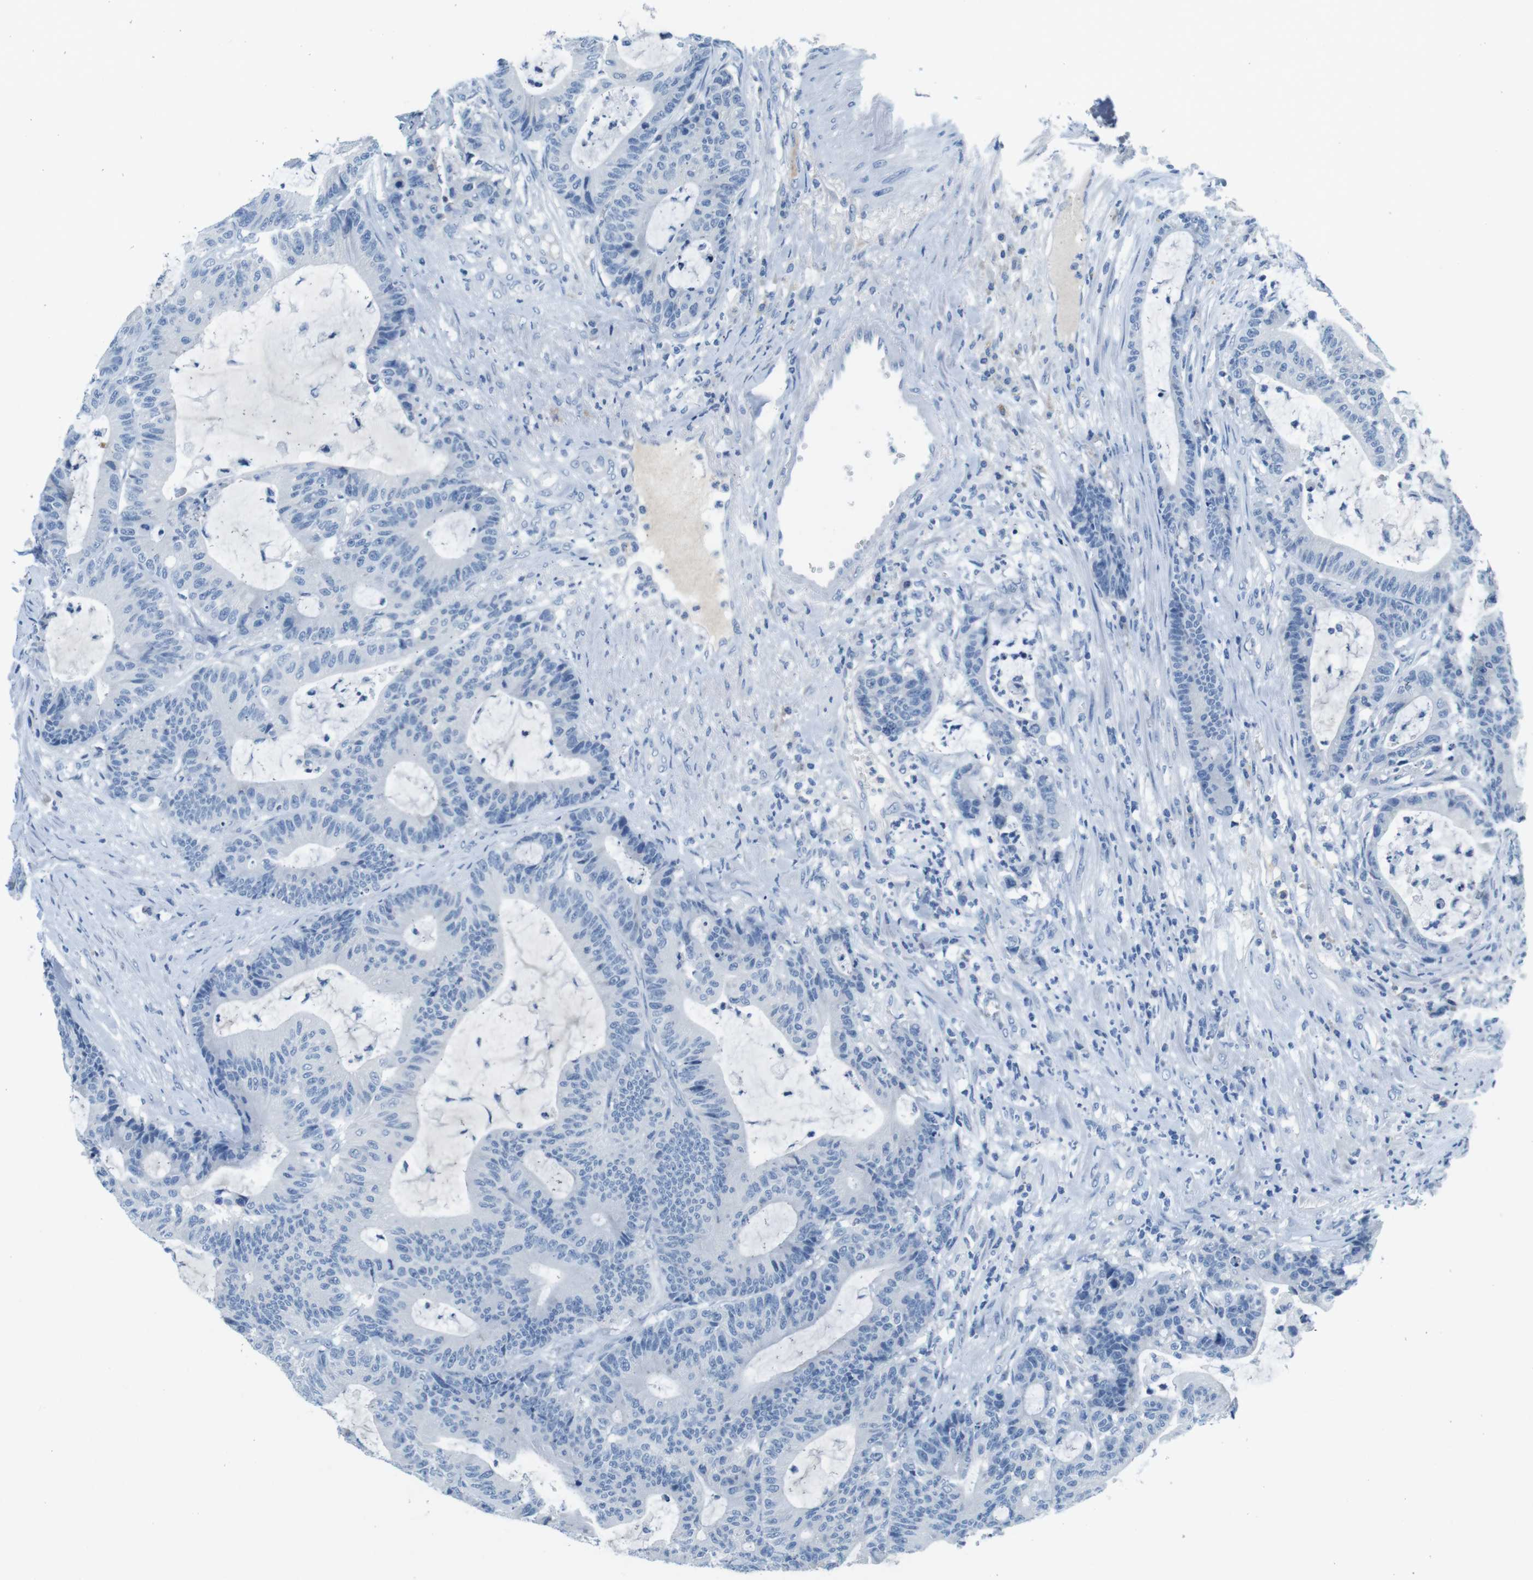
{"staining": {"intensity": "negative", "quantity": "none", "location": "none"}, "tissue": "colorectal cancer", "cell_type": "Tumor cells", "image_type": "cancer", "snomed": [{"axis": "morphology", "description": "Adenocarcinoma, NOS"}, {"axis": "topography", "description": "Colon"}], "caption": "An IHC photomicrograph of colorectal adenocarcinoma is shown. There is no staining in tumor cells of colorectal adenocarcinoma.", "gene": "IGHD", "patient": {"sex": "female", "age": 84}}